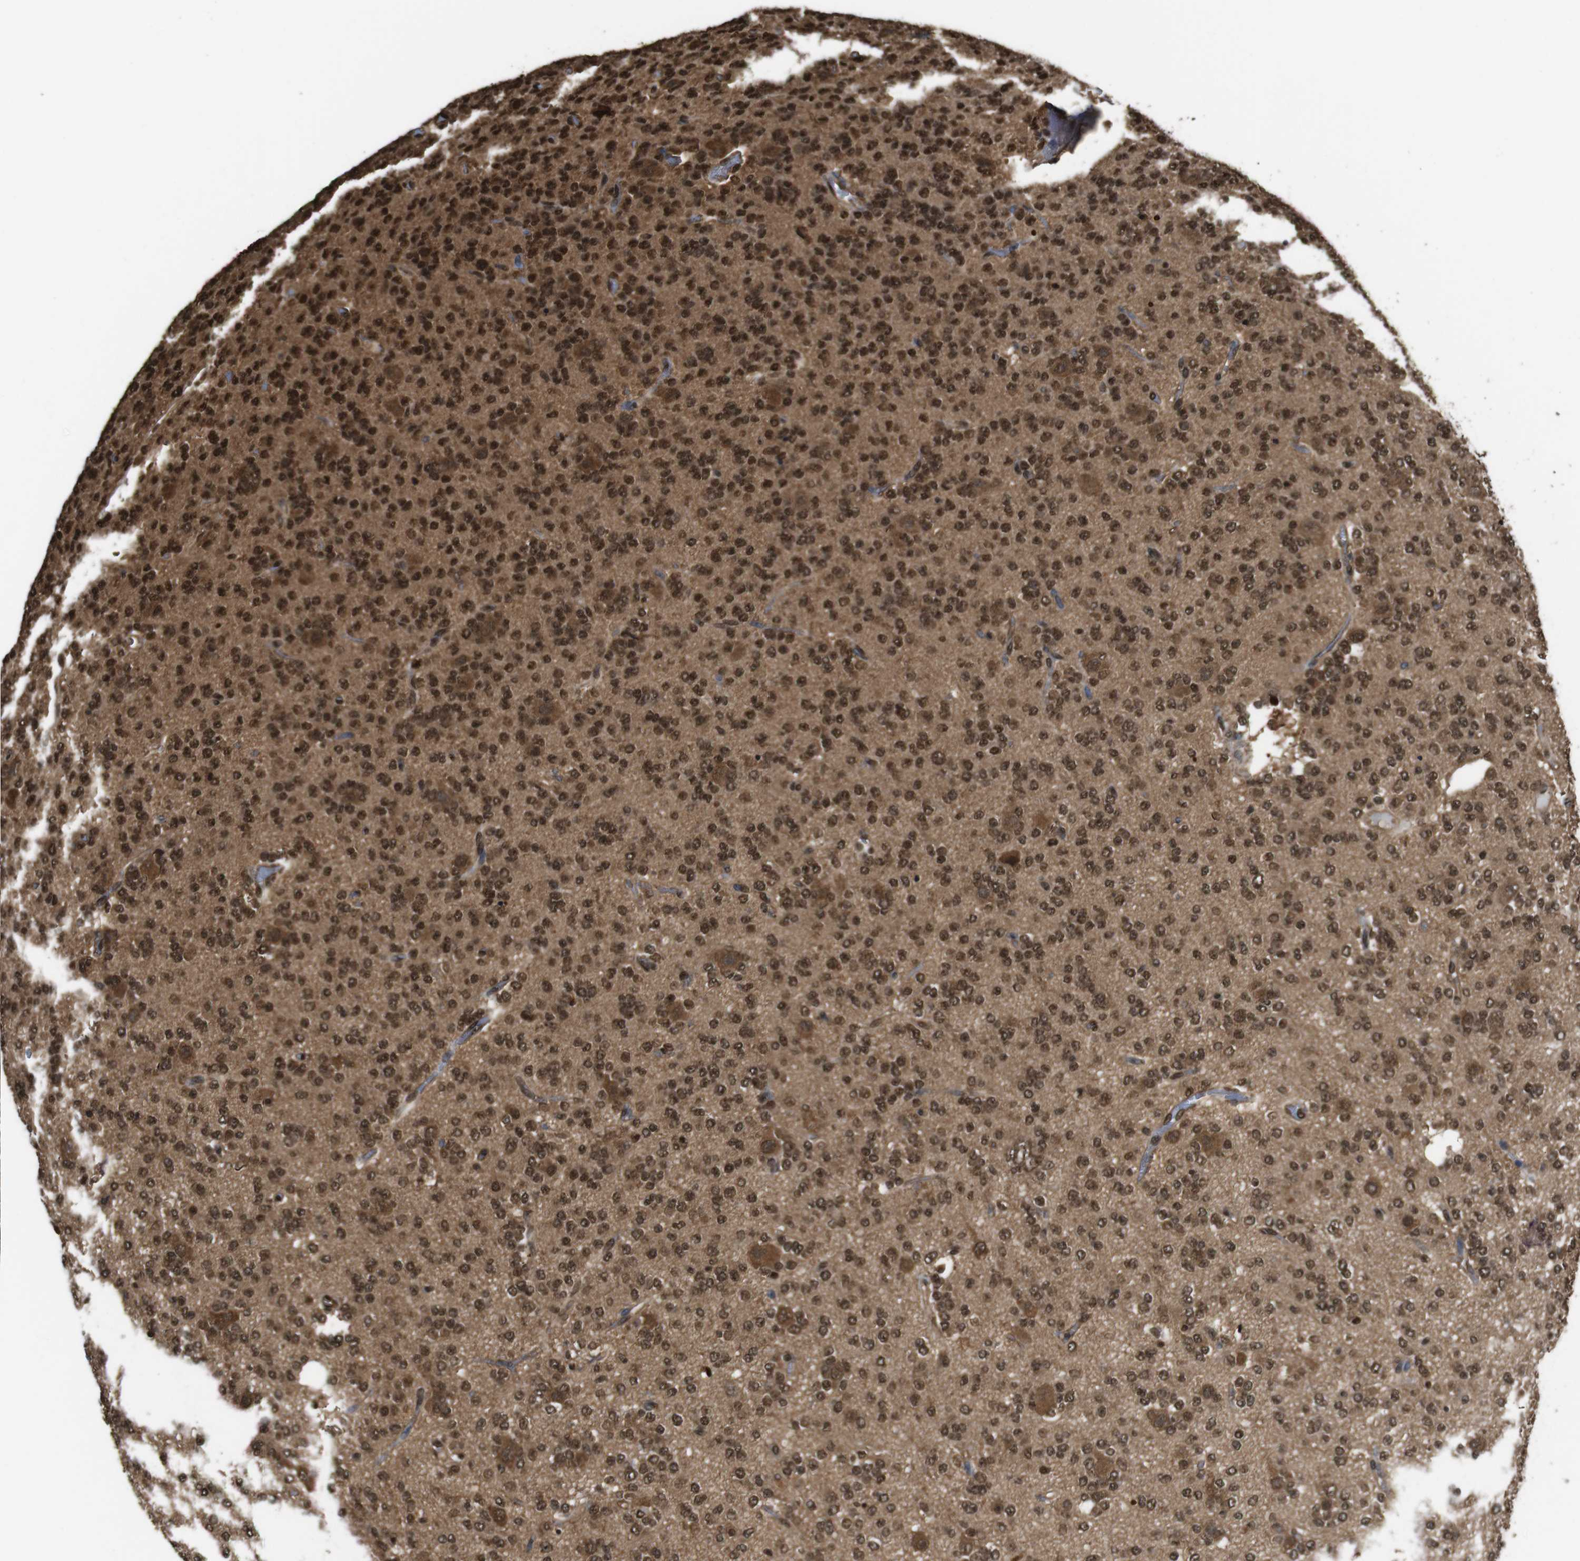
{"staining": {"intensity": "strong", "quantity": ">75%", "location": "cytoplasmic/membranous,nuclear"}, "tissue": "glioma", "cell_type": "Tumor cells", "image_type": "cancer", "snomed": [{"axis": "morphology", "description": "Glioma, malignant, Low grade"}, {"axis": "topography", "description": "Brain"}], "caption": "The image reveals a brown stain indicating the presence of a protein in the cytoplasmic/membranous and nuclear of tumor cells in malignant low-grade glioma.", "gene": "VCP", "patient": {"sex": "male", "age": 38}}